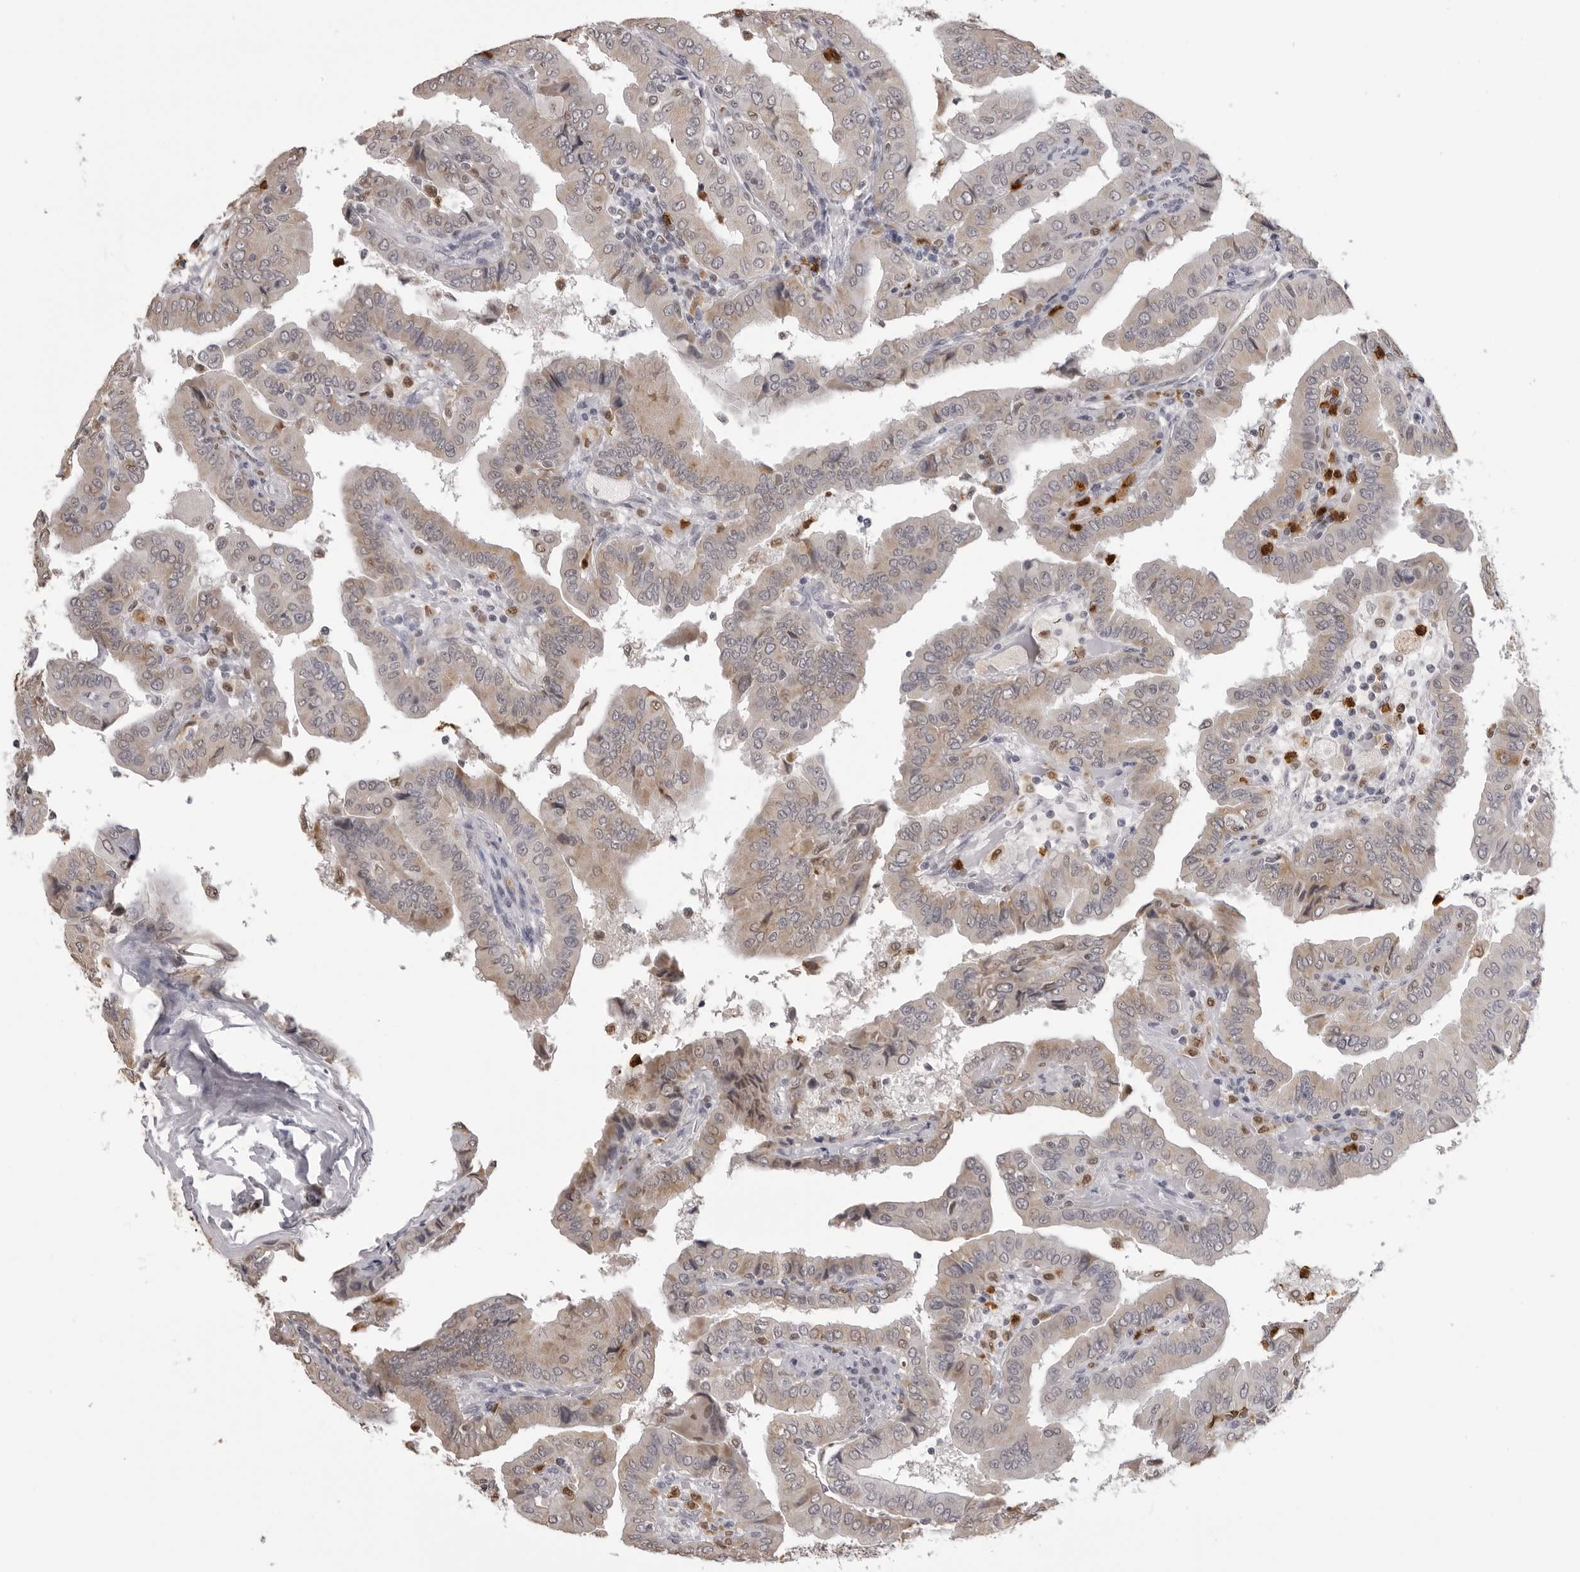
{"staining": {"intensity": "weak", "quantity": "25%-75%", "location": "cytoplasmic/membranous"}, "tissue": "thyroid cancer", "cell_type": "Tumor cells", "image_type": "cancer", "snomed": [{"axis": "morphology", "description": "Papillary adenocarcinoma, NOS"}, {"axis": "topography", "description": "Thyroid gland"}], "caption": "Thyroid cancer (papillary adenocarcinoma) tissue exhibits weak cytoplasmic/membranous positivity in about 25%-75% of tumor cells (Brightfield microscopy of DAB IHC at high magnification).", "gene": "IL31", "patient": {"sex": "male", "age": 33}}